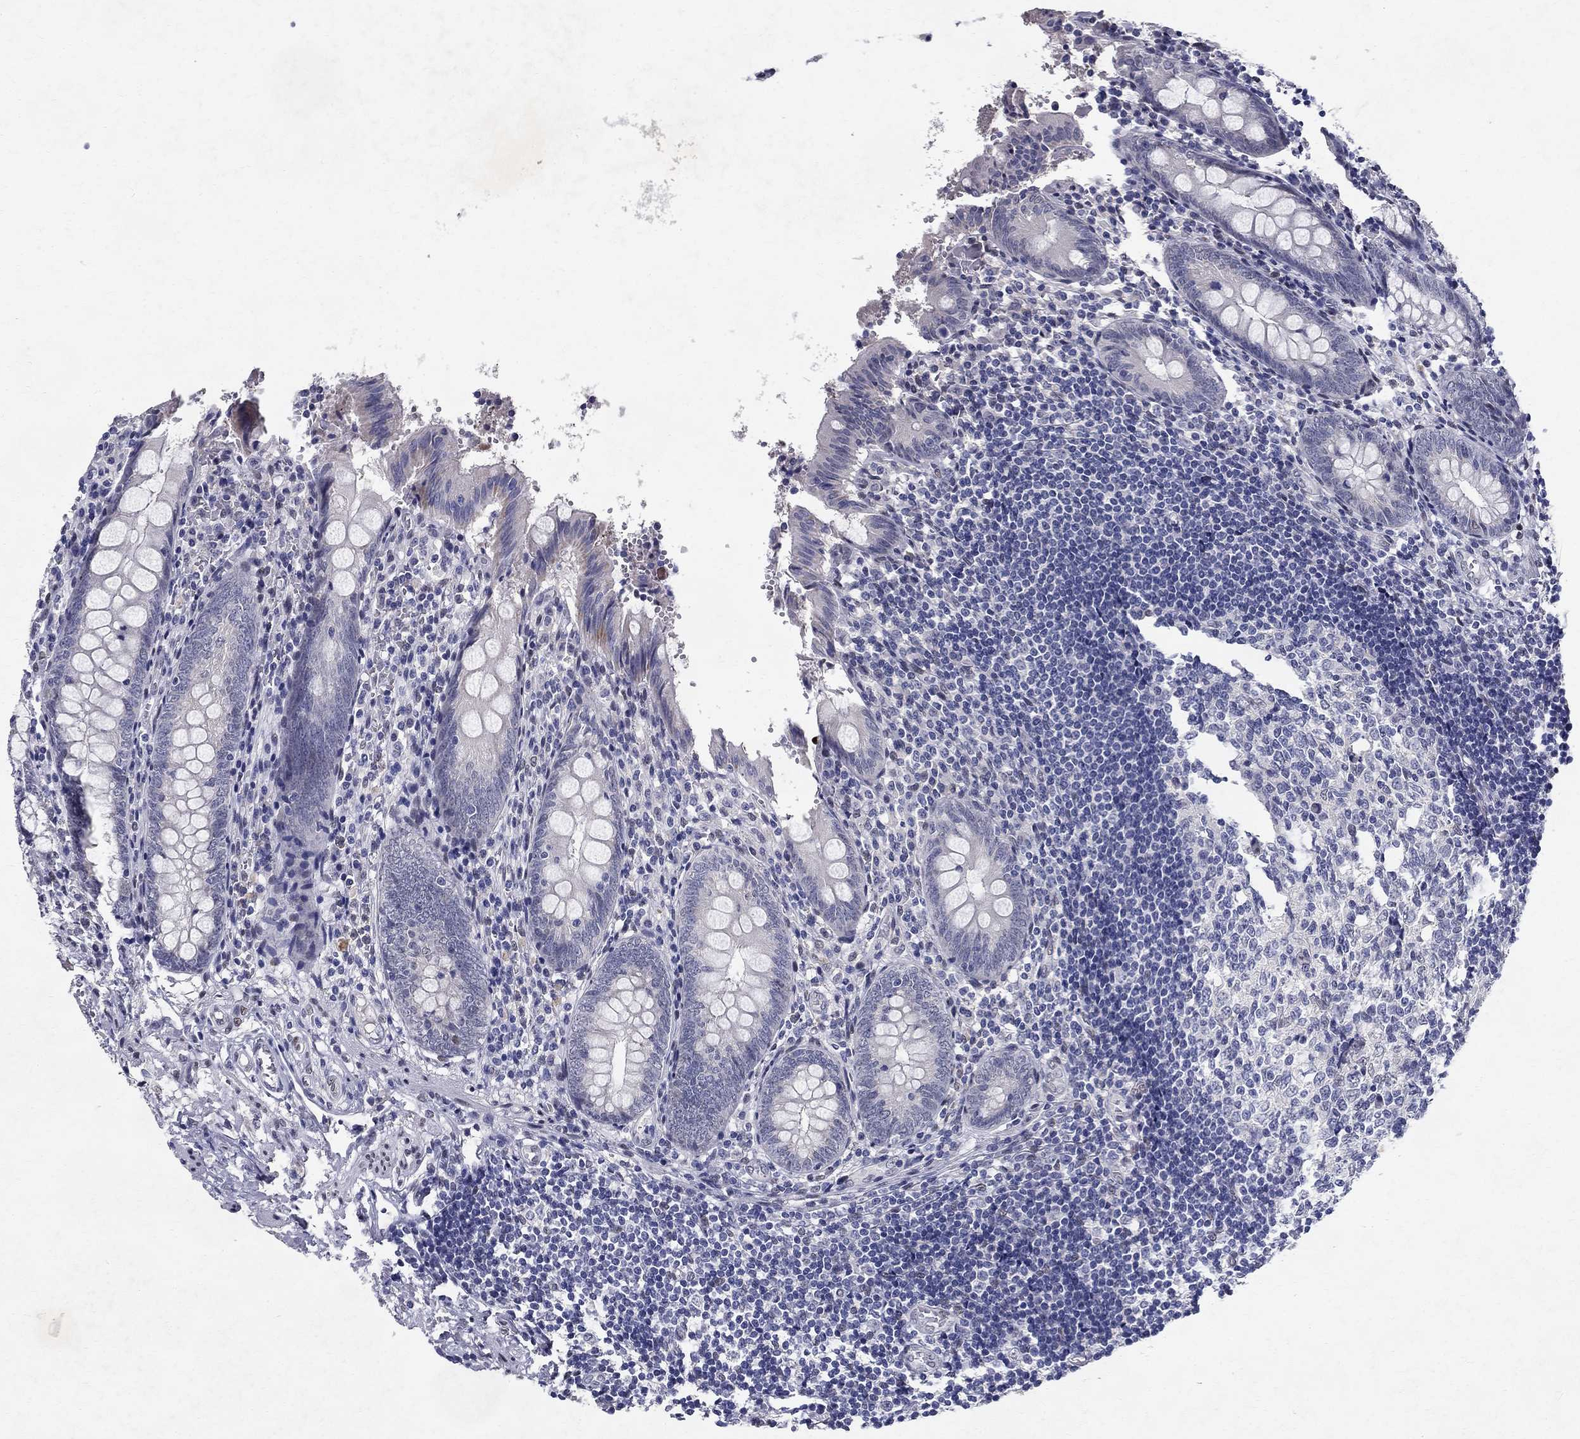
{"staining": {"intensity": "negative", "quantity": "none", "location": "none"}, "tissue": "appendix", "cell_type": "Glandular cells", "image_type": "normal", "snomed": [{"axis": "morphology", "description": "Normal tissue, NOS"}, {"axis": "topography", "description": "Appendix"}], "caption": "Benign appendix was stained to show a protein in brown. There is no significant expression in glandular cells. (DAB (3,3'-diaminobenzidine) immunohistochemistry with hematoxylin counter stain).", "gene": "RBFOX1", "patient": {"sex": "female", "age": 23}}